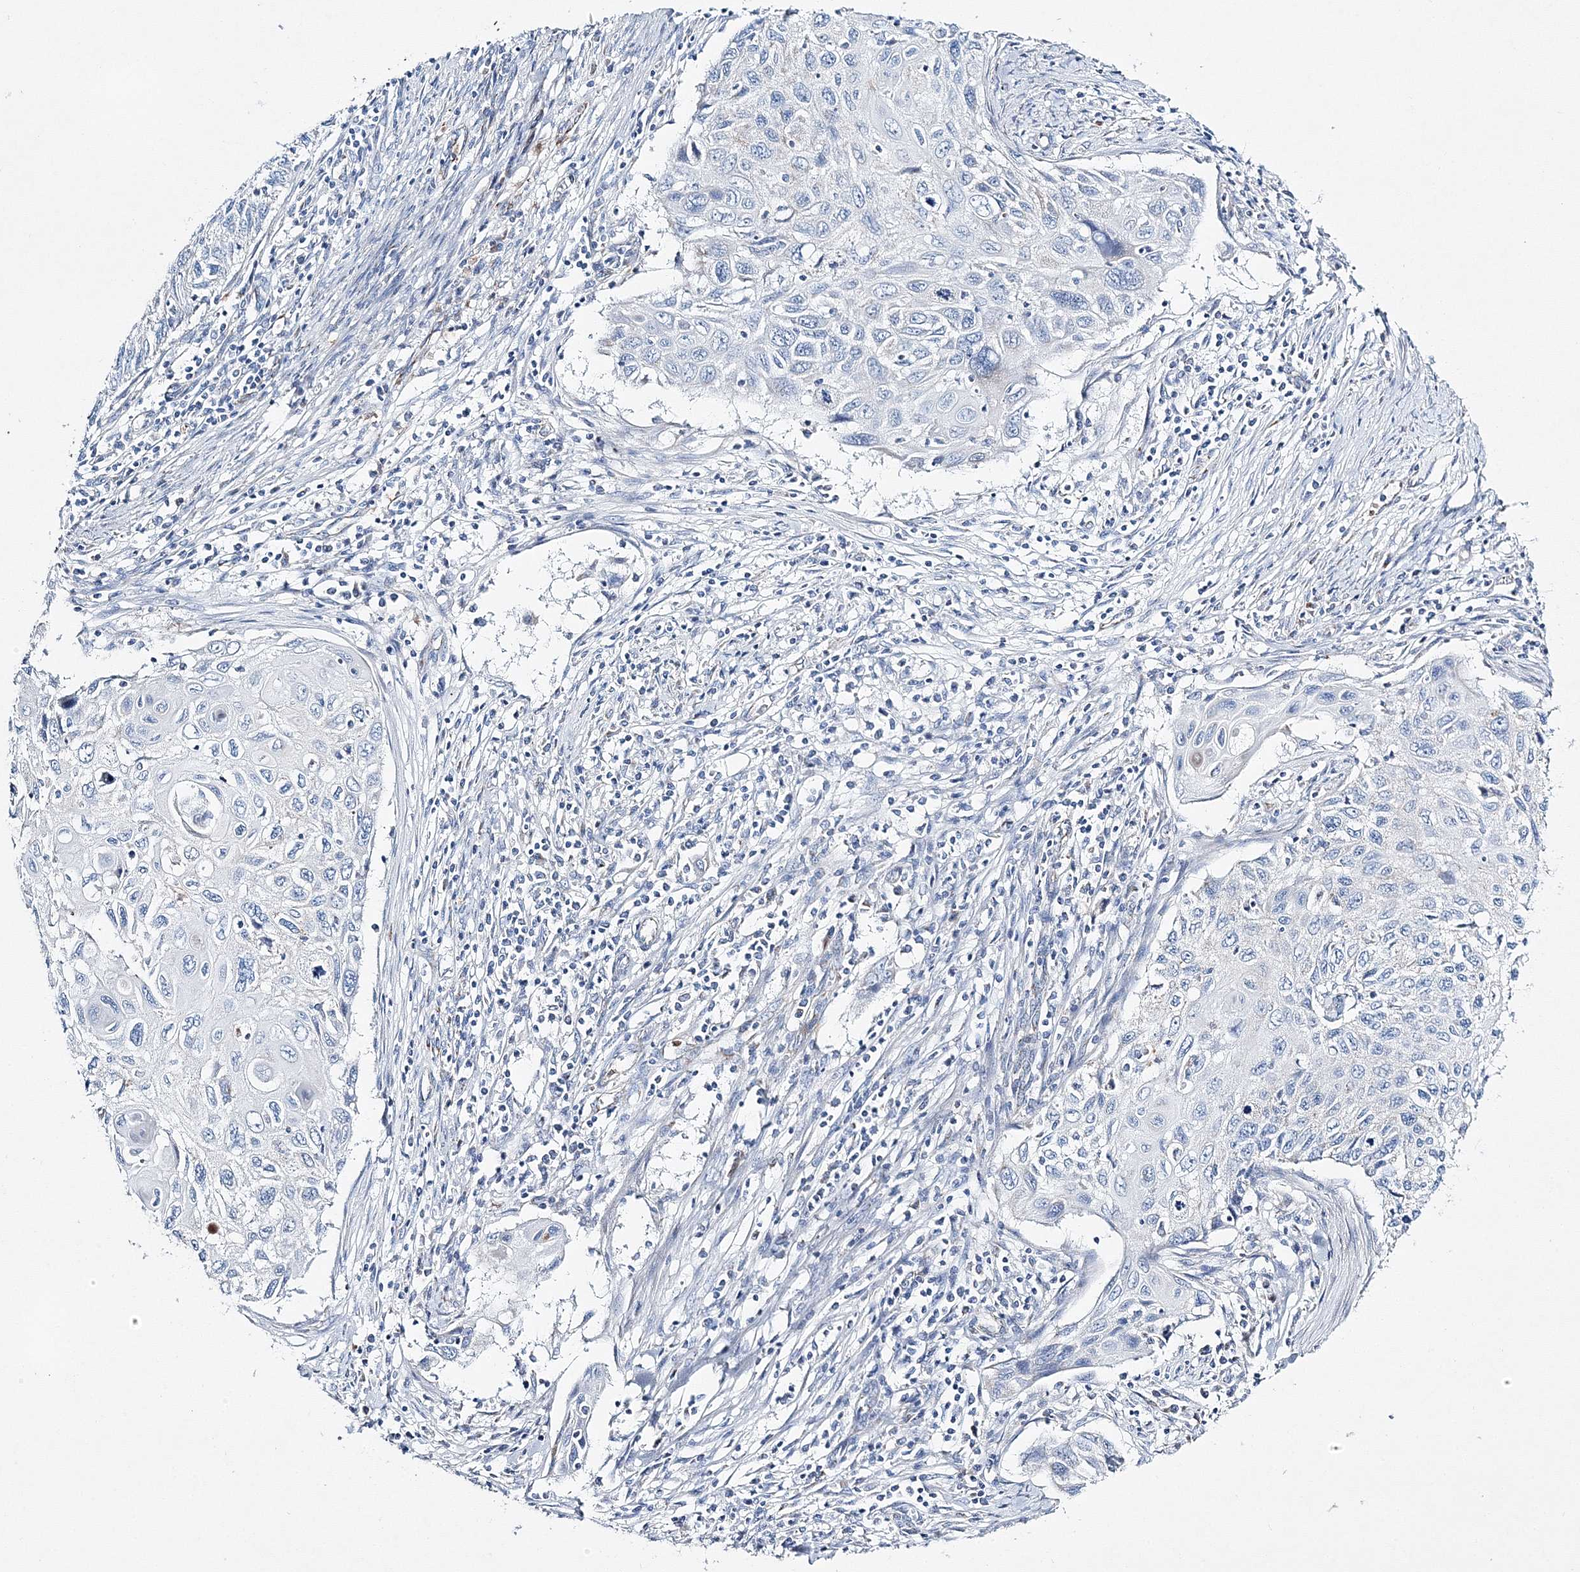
{"staining": {"intensity": "negative", "quantity": "none", "location": "none"}, "tissue": "cervical cancer", "cell_type": "Tumor cells", "image_type": "cancer", "snomed": [{"axis": "morphology", "description": "Squamous cell carcinoma, NOS"}, {"axis": "topography", "description": "Cervix"}], "caption": "Tumor cells show no significant protein expression in cervical cancer (squamous cell carcinoma).", "gene": "HIBCH", "patient": {"sex": "female", "age": 70}}